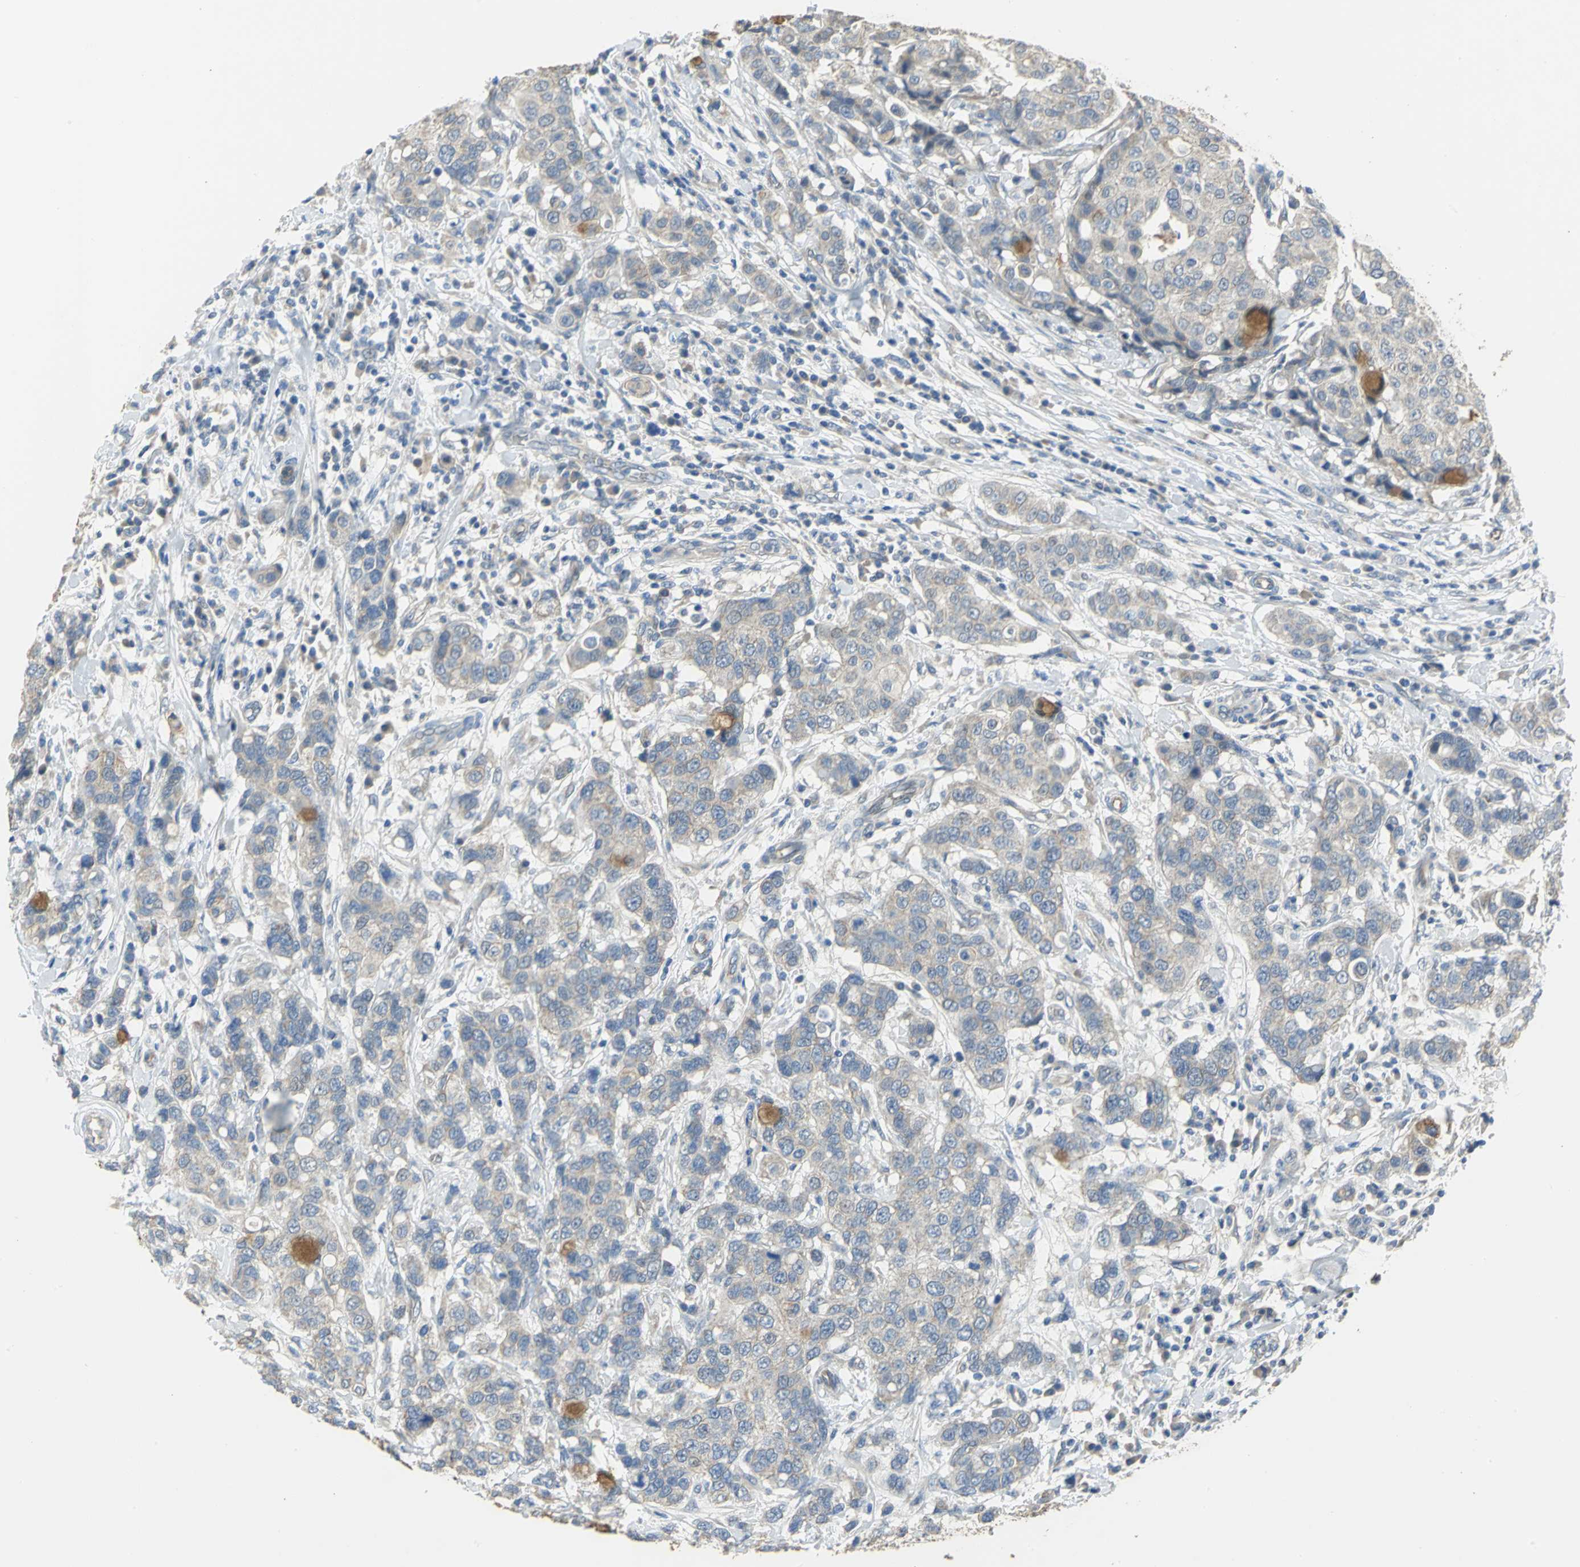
{"staining": {"intensity": "weak", "quantity": ">75%", "location": "cytoplasmic/membranous"}, "tissue": "breast cancer", "cell_type": "Tumor cells", "image_type": "cancer", "snomed": [{"axis": "morphology", "description": "Duct carcinoma"}, {"axis": "topography", "description": "Breast"}], "caption": "Infiltrating ductal carcinoma (breast) stained with DAB IHC exhibits low levels of weak cytoplasmic/membranous staining in approximately >75% of tumor cells.", "gene": "HTR1F", "patient": {"sex": "female", "age": 27}}